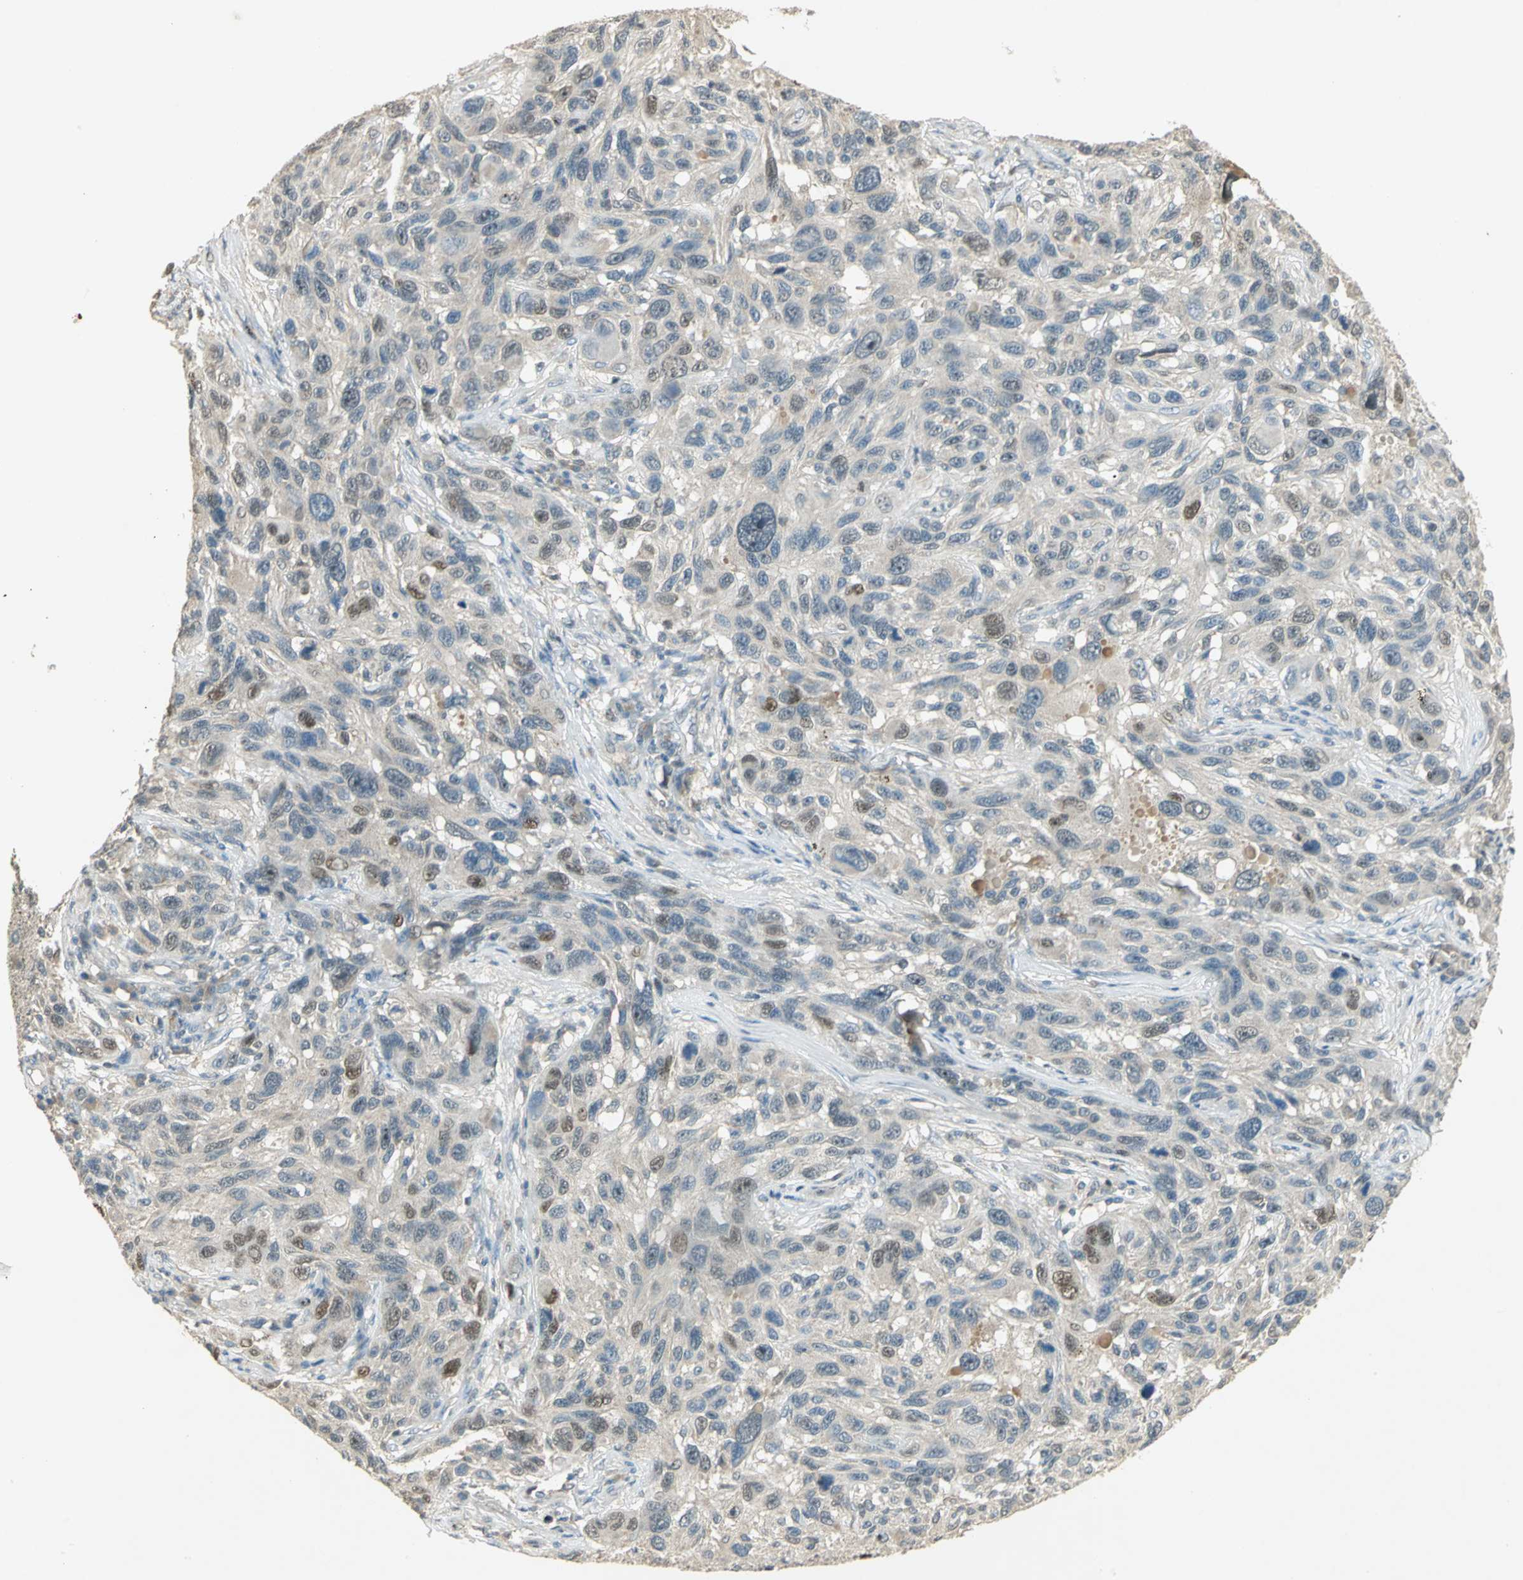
{"staining": {"intensity": "moderate", "quantity": "<25%", "location": "nuclear"}, "tissue": "melanoma", "cell_type": "Tumor cells", "image_type": "cancer", "snomed": [{"axis": "morphology", "description": "Malignant melanoma, NOS"}, {"axis": "topography", "description": "Skin"}], "caption": "A brown stain highlights moderate nuclear positivity of a protein in human melanoma tumor cells.", "gene": "BIRC2", "patient": {"sex": "male", "age": 53}}